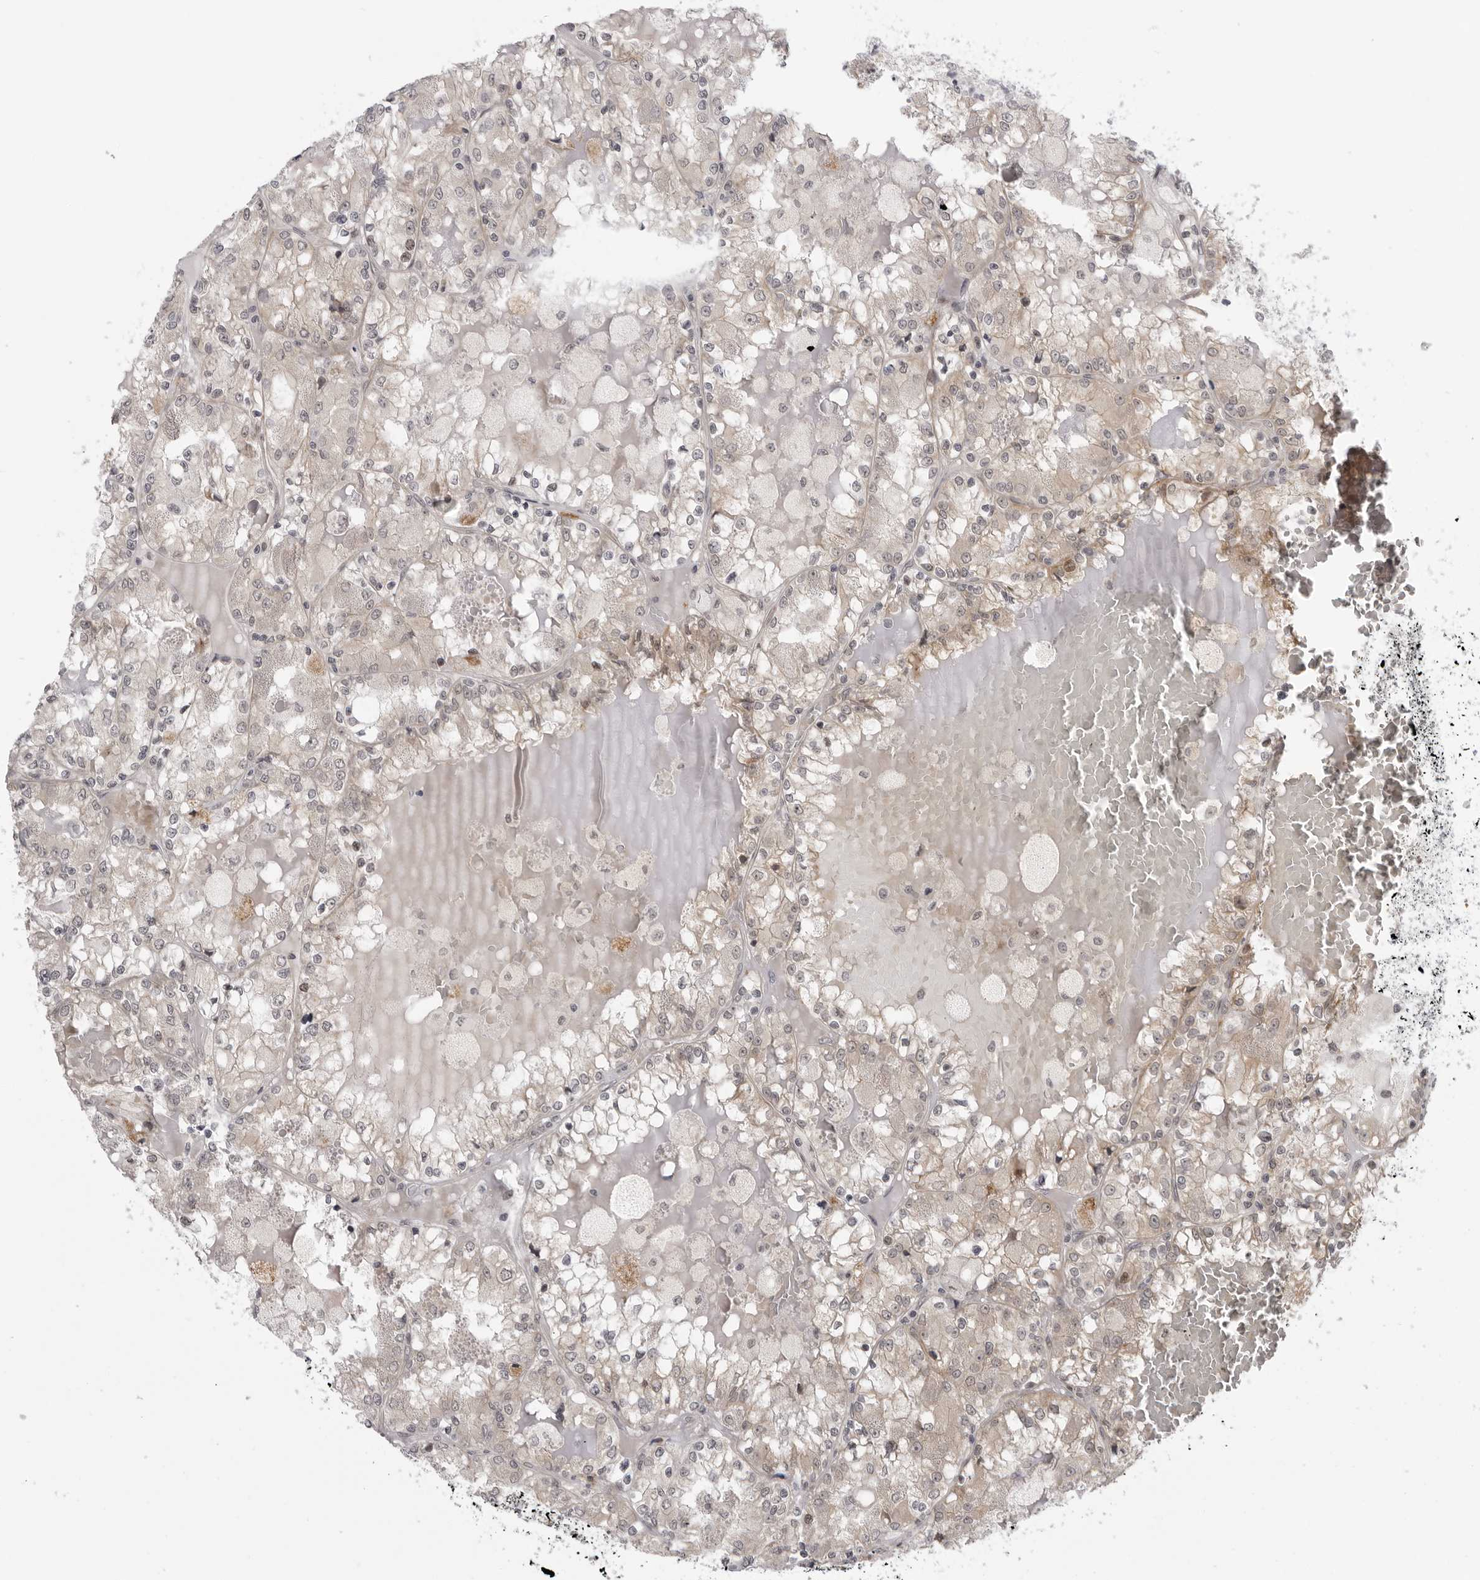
{"staining": {"intensity": "weak", "quantity": ">75%", "location": "cytoplasmic/membranous,nuclear"}, "tissue": "renal cancer", "cell_type": "Tumor cells", "image_type": "cancer", "snomed": [{"axis": "morphology", "description": "Adenocarcinoma, NOS"}, {"axis": "topography", "description": "Kidney"}], "caption": "Immunohistochemistry histopathology image of neoplastic tissue: human renal cancer (adenocarcinoma) stained using immunohistochemistry (IHC) exhibits low levels of weak protein expression localized specifically in the cytoplasmic/membranous and nuclear of tumor cells, appearing as a cytoplasmic/membranous and nuclear brown color.", "gene": "ALPK2", "patient": {"sex": "female", "age": 56}}